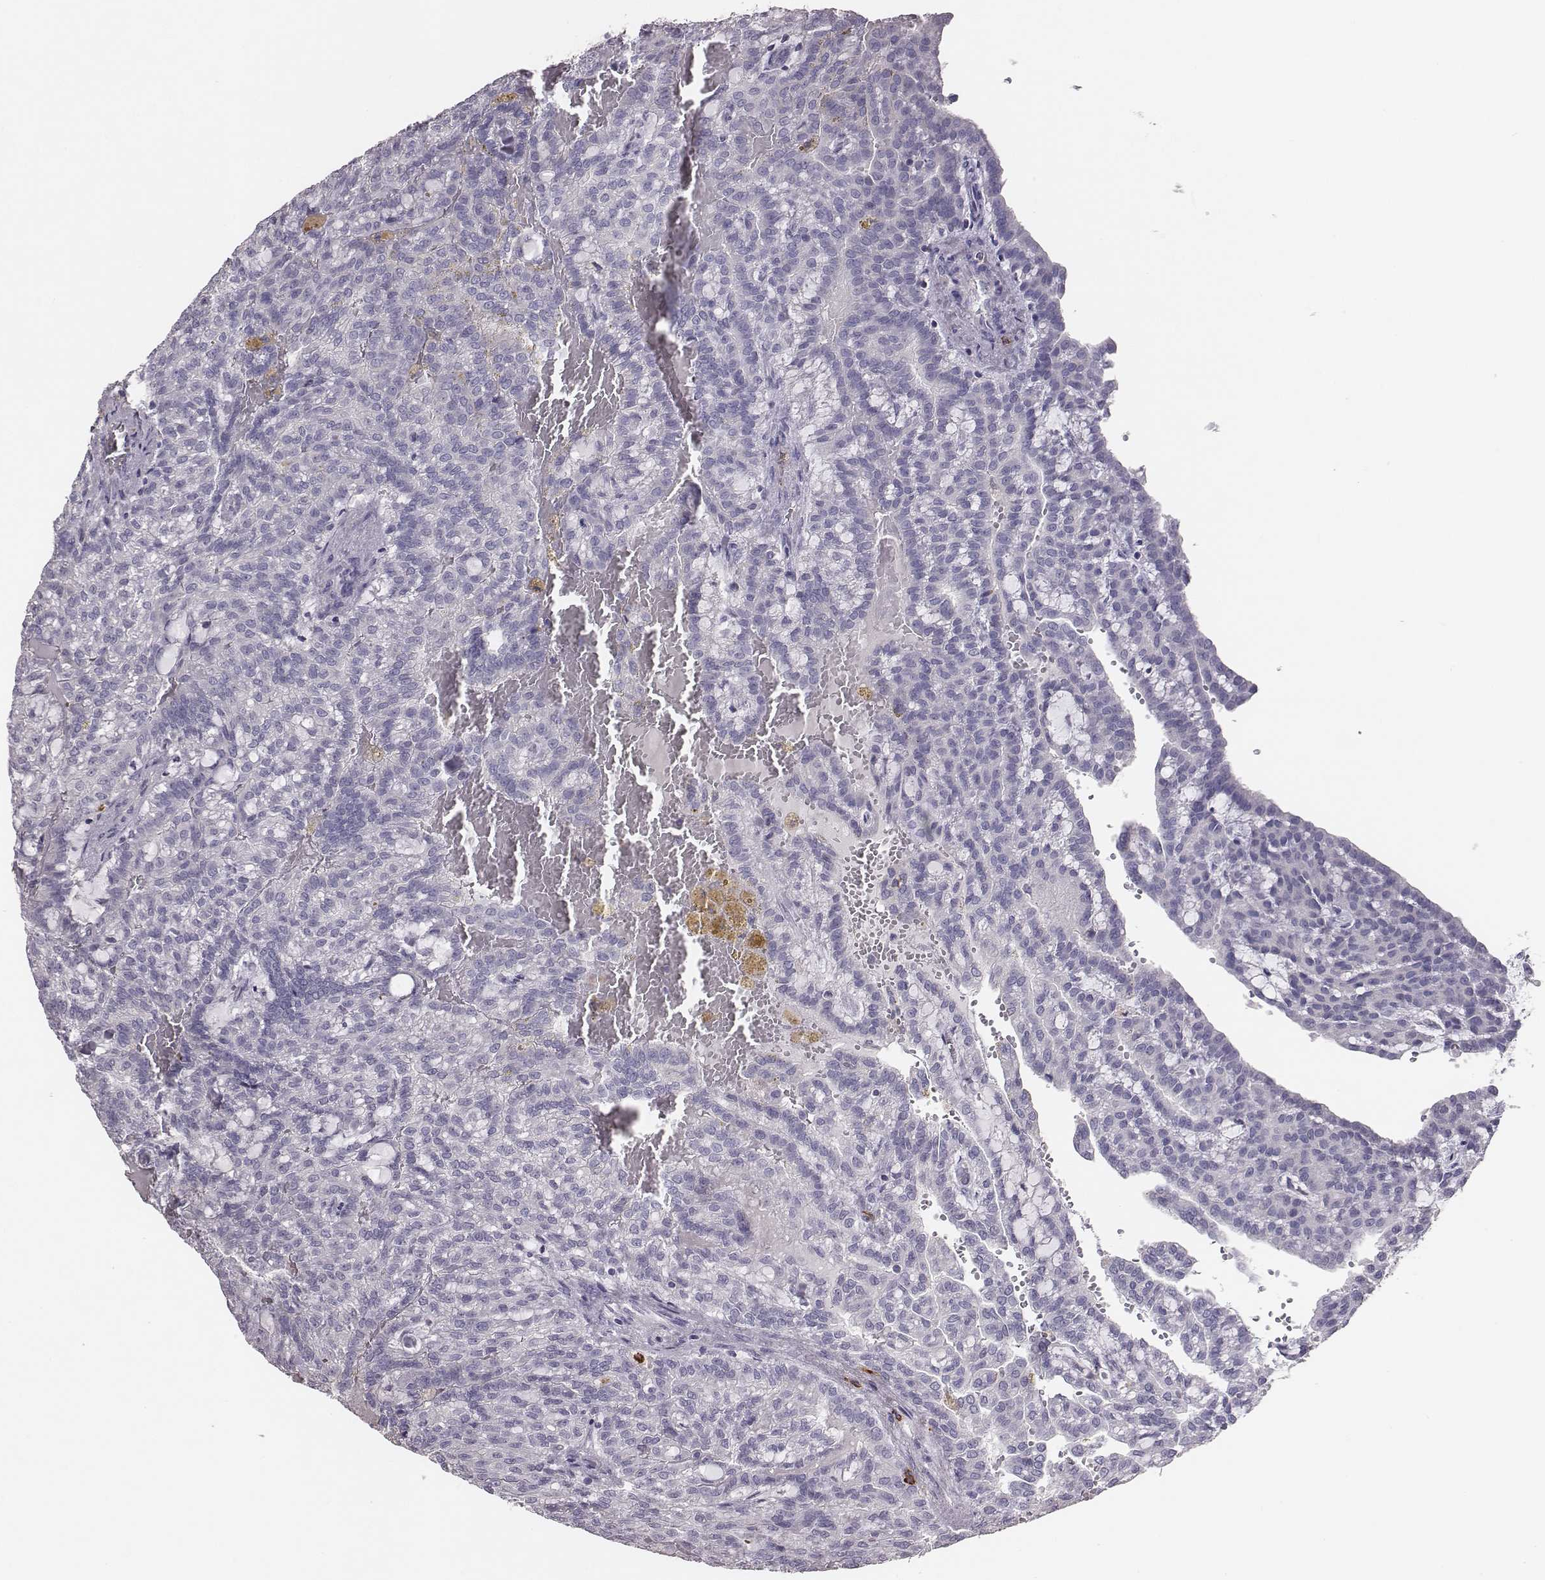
{"staining": {"intensity": "negative", "quantity": "none", "location": "none"}, "tissue": "renal cancer", "cell_type": "Tumor cells", "image_type": "cancer", "snomed": [{"axis": "morphology", "description": "Adenocarcinoma, NOS"}, {"axis": "topography", "description": "Kidney"}], "caption": "IHC histopathology image of neoplastic tissue: human renal cancer (adenocarcinoma) stained with DAB (3,3'-diaminobenzidine) displays no significant protein expression in tumor cells.", "gene": "P2RY10", "patient": {"sex": "male", "age": 63}}